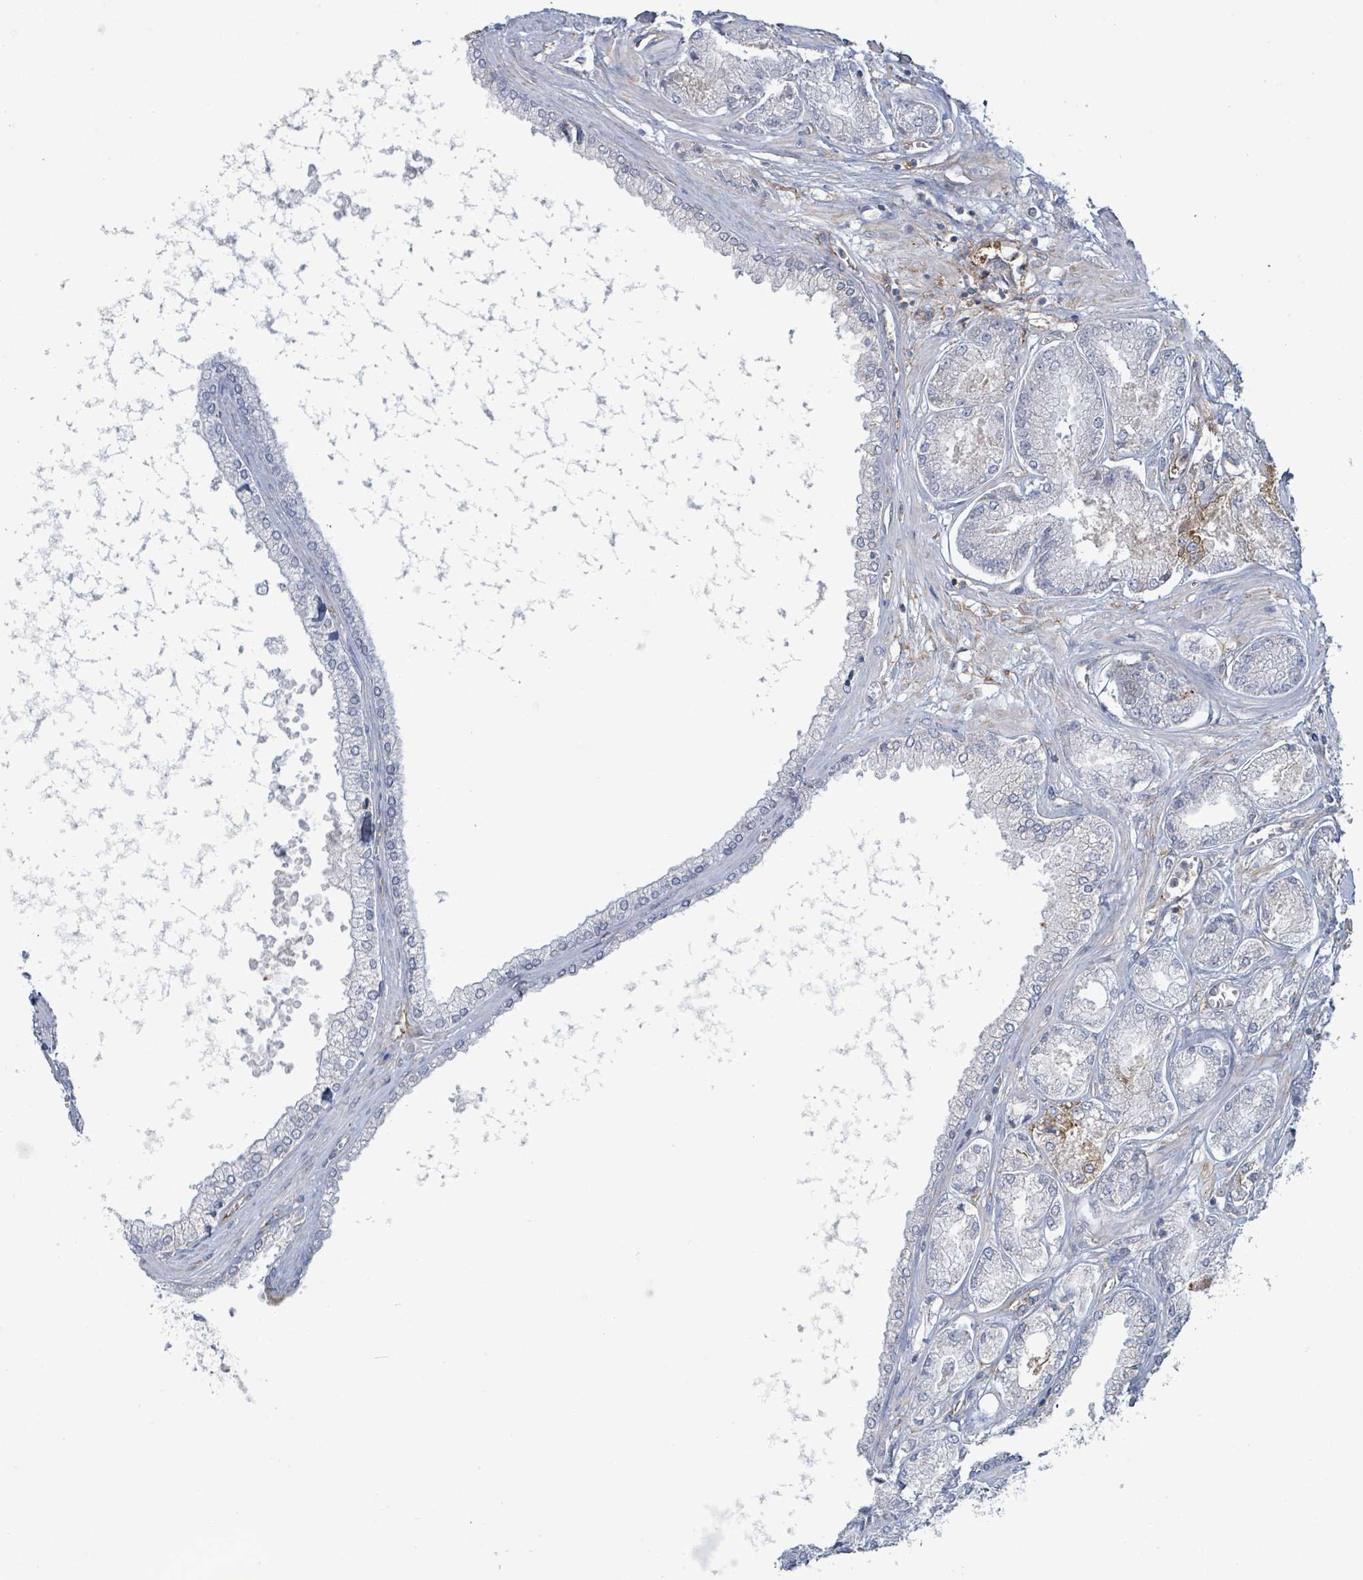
{"staining": {"intensity": "negative", "quantity": "none", "location": "none"}, "tissue": "prostate cancer", "cell_type": "Tumor cells", "image_type": "cancer", "snomed": [{"axis": "morphology", "description": "Adenocarcinoma, NOS"}, {"axis": "topography", "description": "Prostate and seminal vesicle, NOS"}], "caption": "There is no significant staining in tumor cells of prostate cancer.", "gene": "EGFL7", "patient": {"sex": "male", "age": 76}}